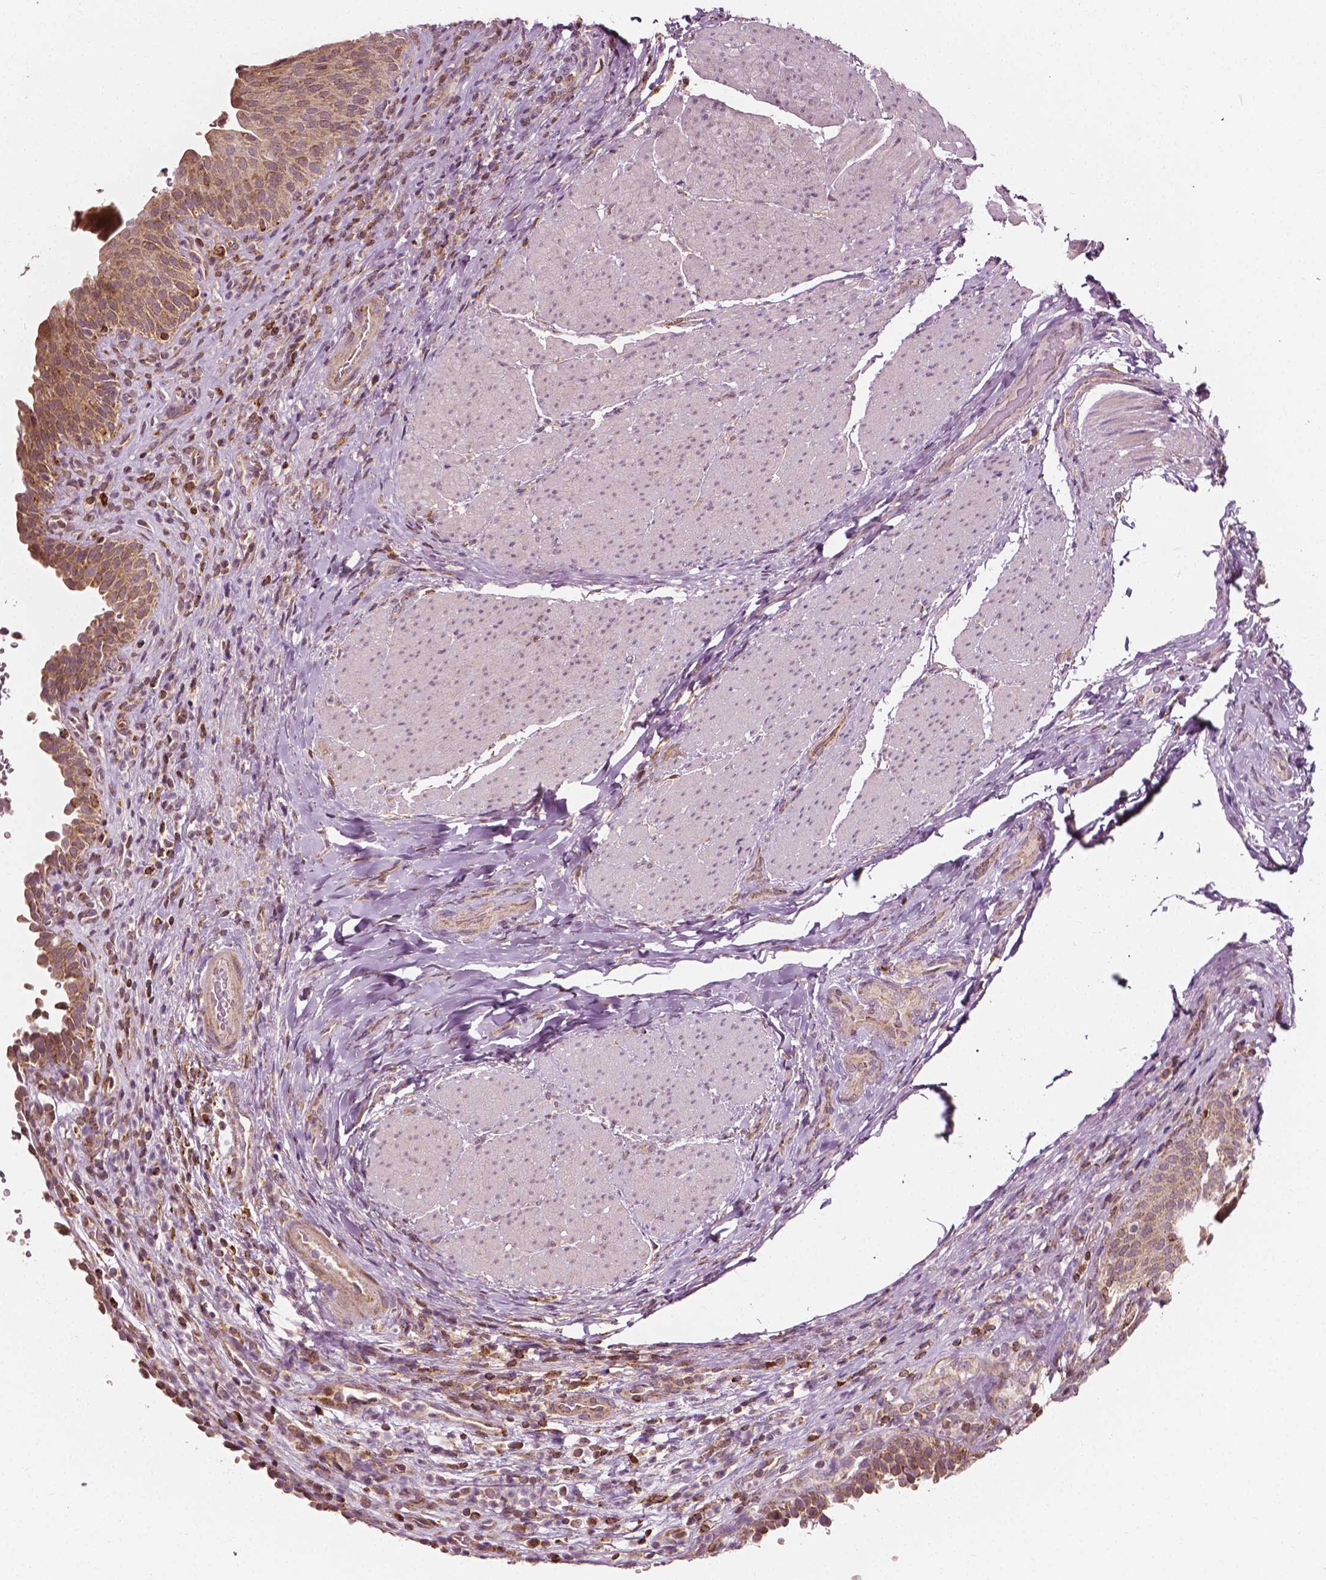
{"staining": {"intensity": "moderate", "quantity": ">75%", "location": "cytoplasmic/membranous"}, "tissue": "urinary bladder", "cell_type": "Urothelial cells", "image_type": "normal", "snomed": [{"axis": "morphology", "description": "Normal tissue, NOS"}, {"axis": "topography", "description": "Urinary bladder"}, {"axis": "topography", "description": "Peripheral nerve tissue"}], "caption": "Urinary bladder stained for a protein (brown) displays moderate cytoplasmic/membranous positive positivity in about >75% of urothelial cells.", "gene": "MCL1", "patient": {"sex": "male", "age": 66}}